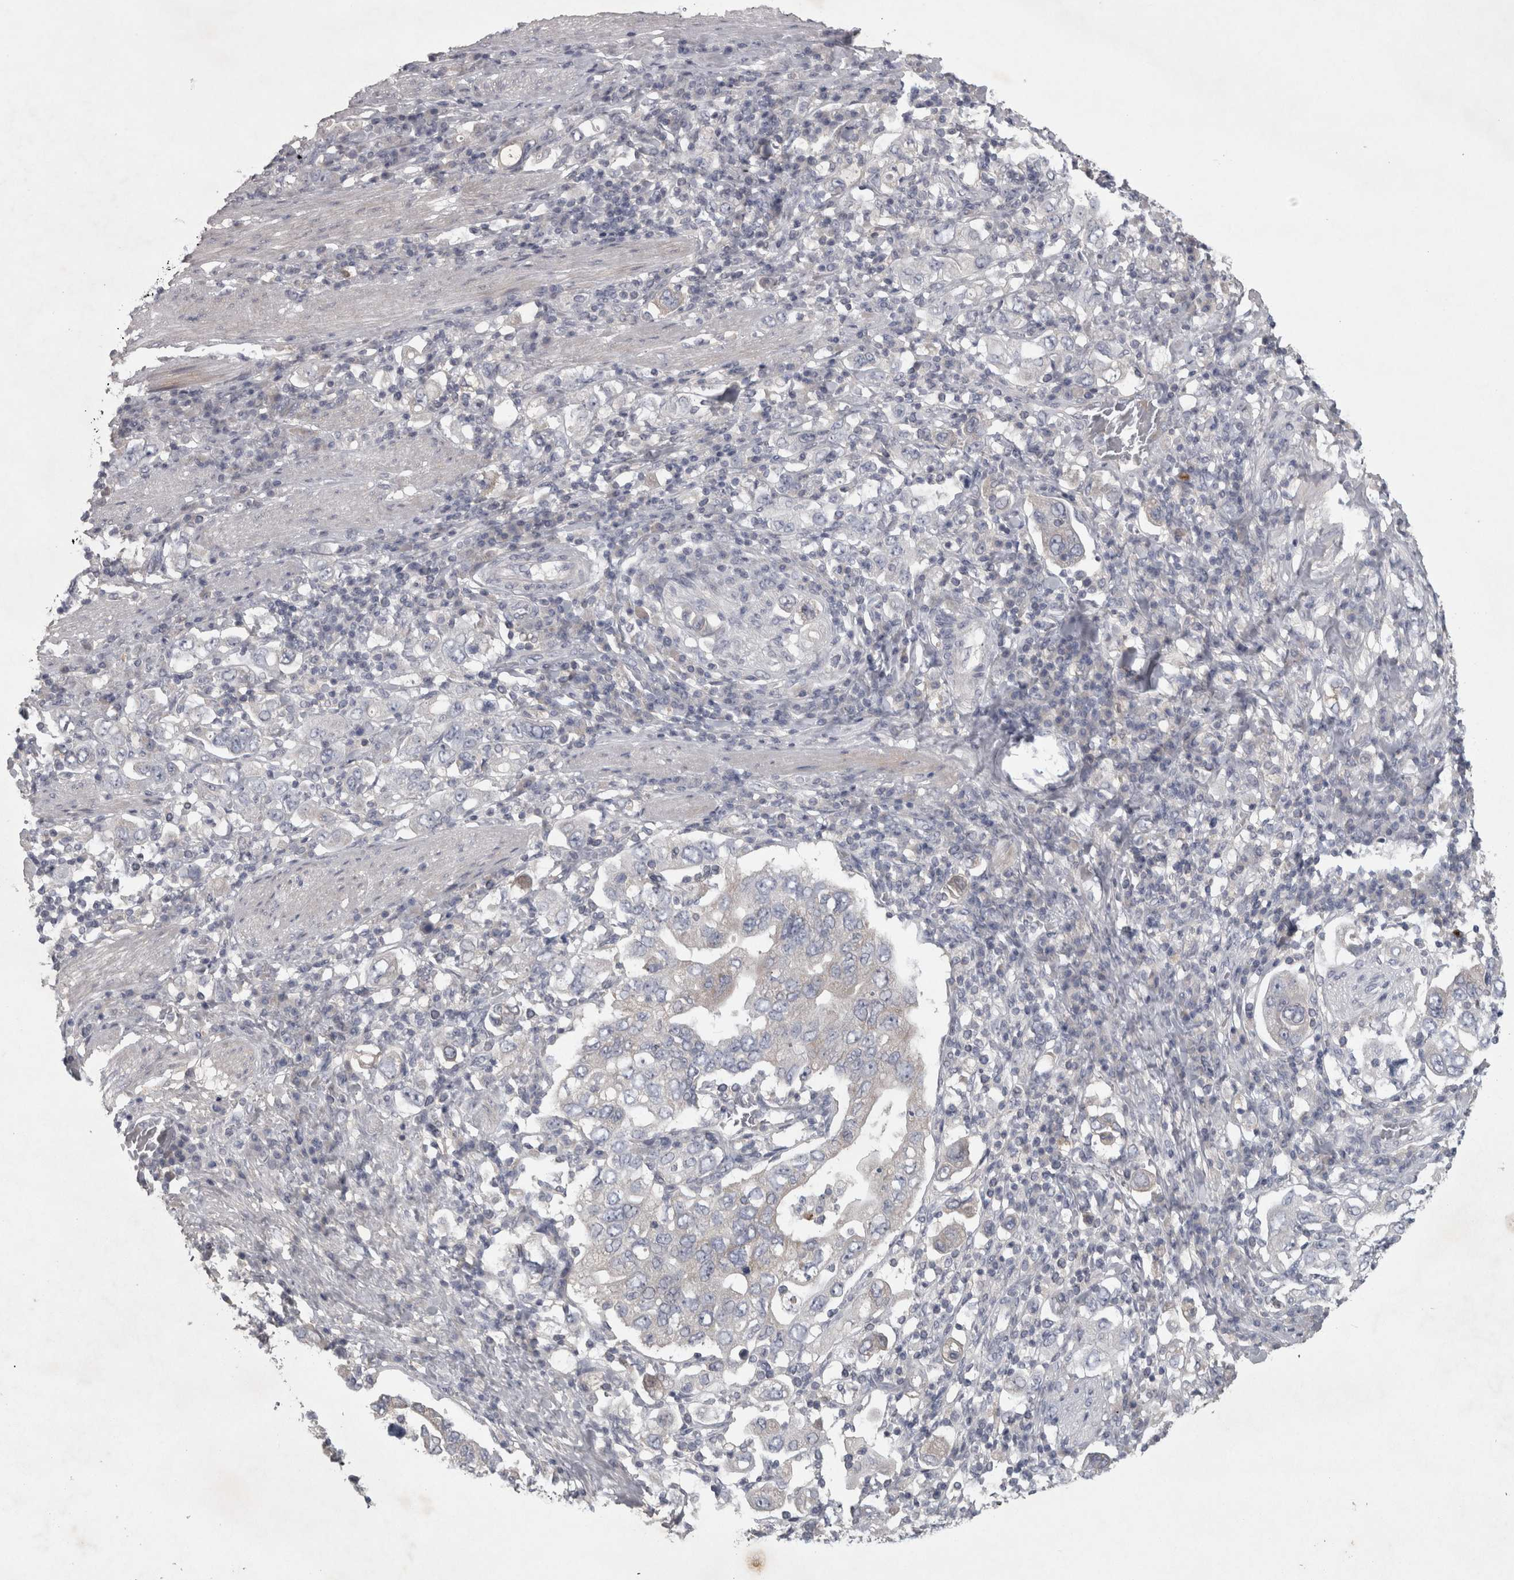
{"staining": {"intensity": "negative", "quantity": "none", "location": "none"}, "tissue": "stomach cancer", "cell_type": "Tumor cells", "image_type": "cancer", "snomed": [{"axis": "morphology", "description": "Adenocarcinoma, NOS"}, {"axis": "topography", "description": "Stomach, upper"}], "caption": "Human stomach cancer stained for a protein using immunohistochemistry (IHC) reveals no expression in tumor cells.", "gene": "ENPP7", "patient": {"sex": "male", "age": 62}}